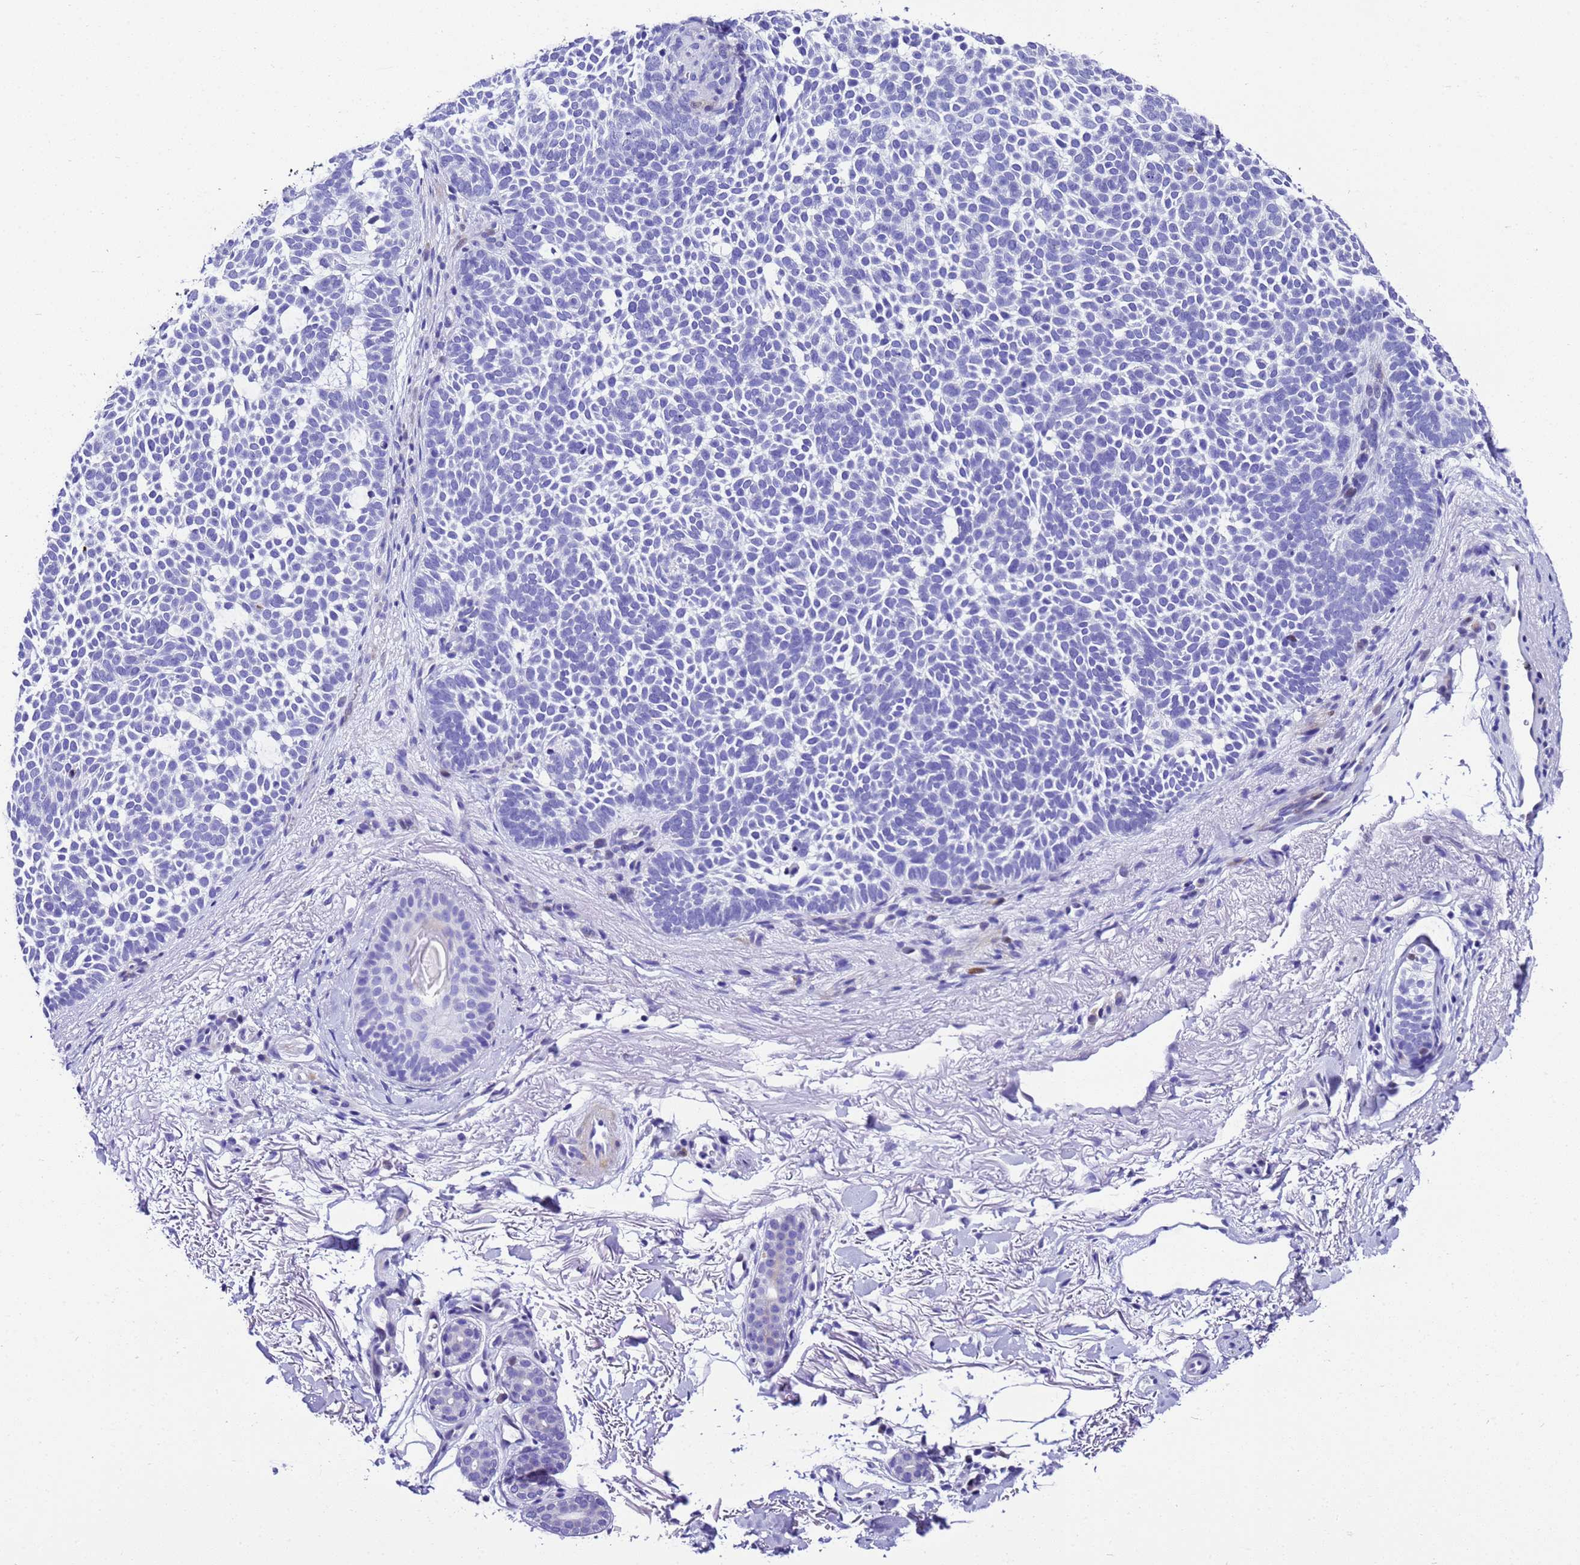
{"staining": {"intensity": "moderate", "quantity": "<25%", "location": "cytoplasmic/membranous,nuclear"}, "tissue": "skin cancer", "cell_type": "Tumor cells", "image_type": "cancer", "snomed": [{"axis": "morphology", "description": "Basal cell carcinoma"}, {"axis": "topography", "description": "Skin"}], "caption": "Approximately <25% of tumor cells in human skin cancer (basal cell carcinoma) exhibit moderate cytoplasmic/membranous and nuclear protein staining as visualized by brown immunohistochemical staining.", "gene": "UGT2B10", "patient": {"sex": "female", "age": 77}}